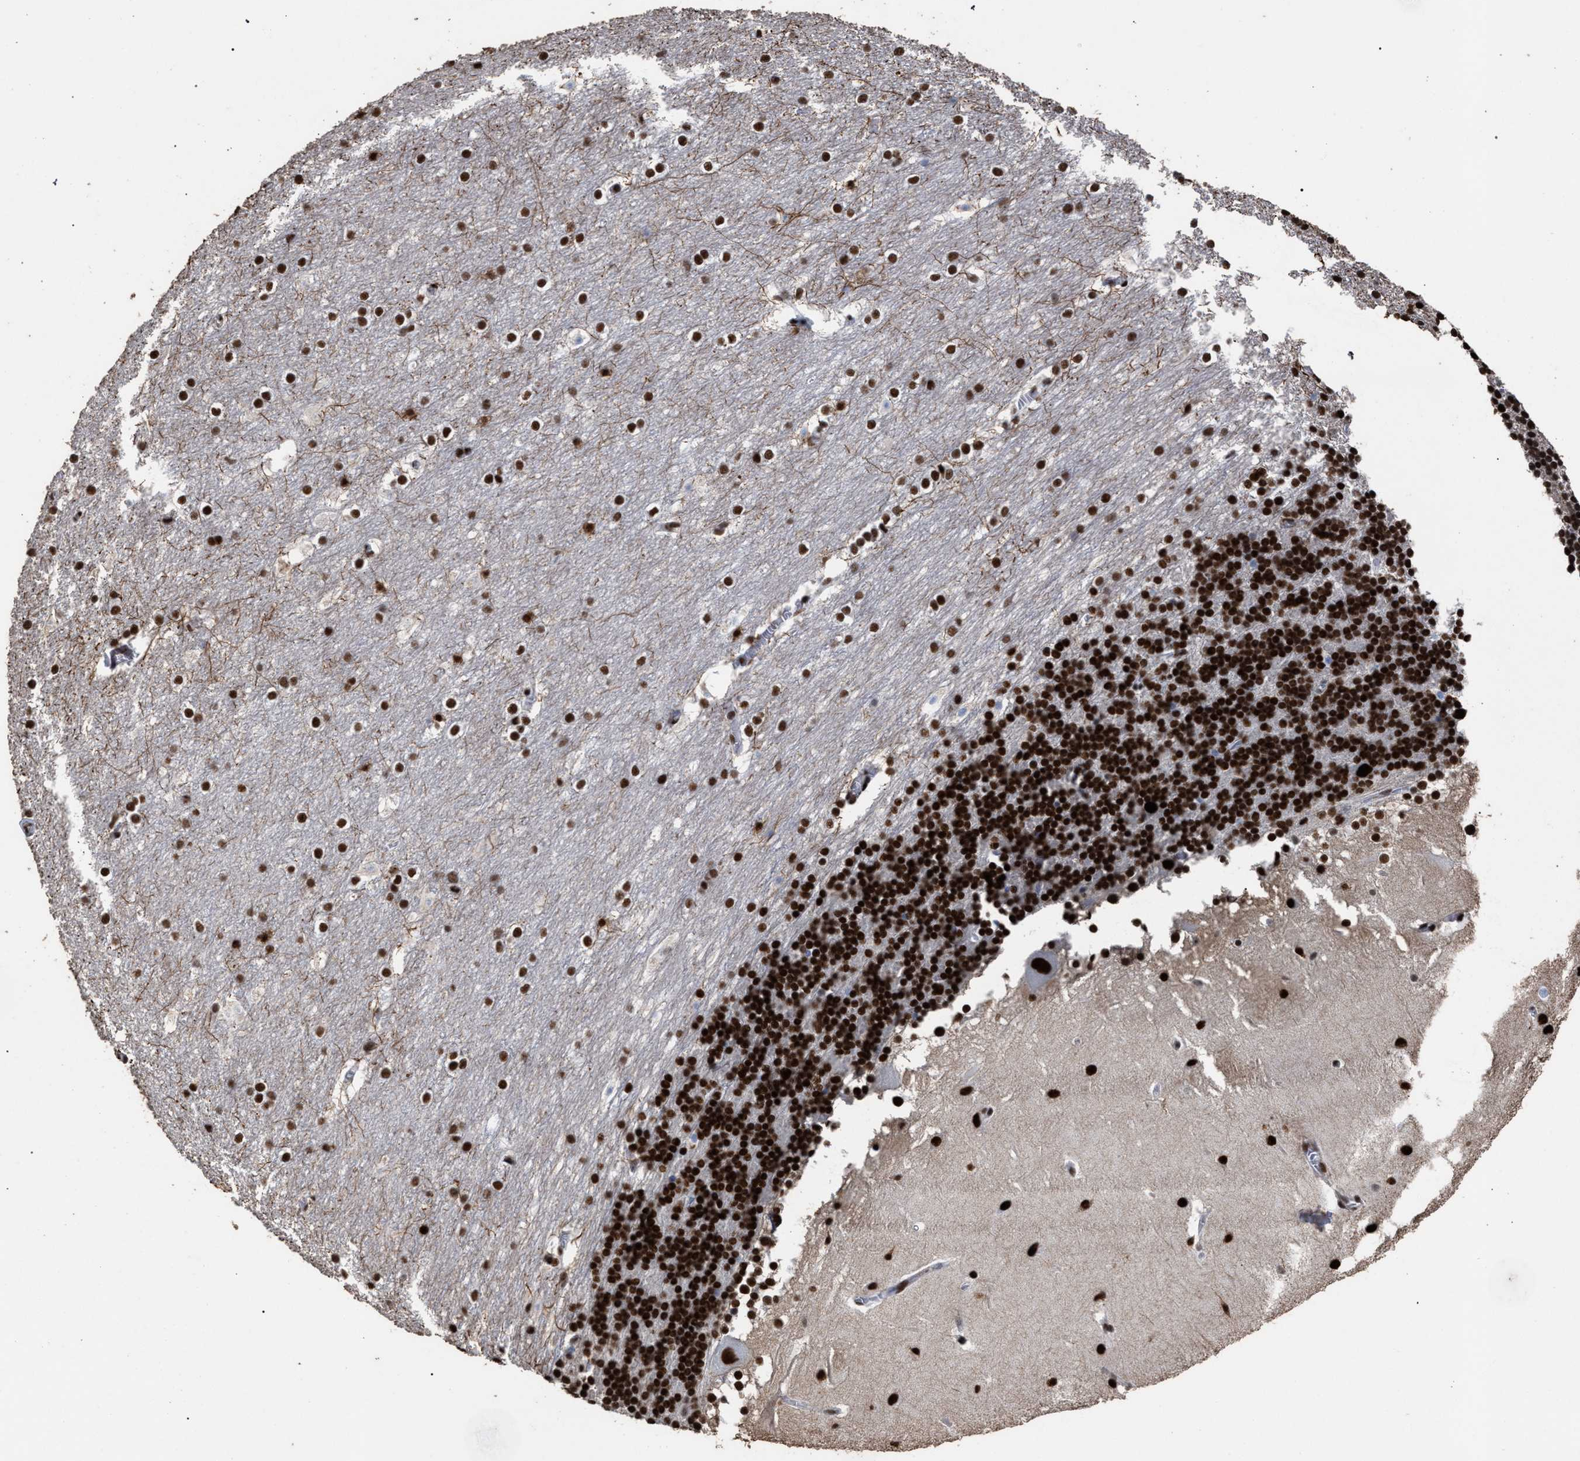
{"staining": {"intensity": "strong", "quantity": ">75%", "location": "nuclear"}, "tissue": "cerebellum", "cell_type": "Cells in granular layer", "image_type": "normal", "snomed": [{"axis": "morphology", "description": "Normal tissue, NOS"}, {"axis": "topography", "description": "Cerebellum"}], "caption": "Strong nuclear positivity is present in about >75% of cells in granular layer in unremarkable cerebellum. (Brightfield microscopy of DAB IHC at high magnification).", "gene": "TP53BP1", "patient": {"sex": "female", "age": 19}}